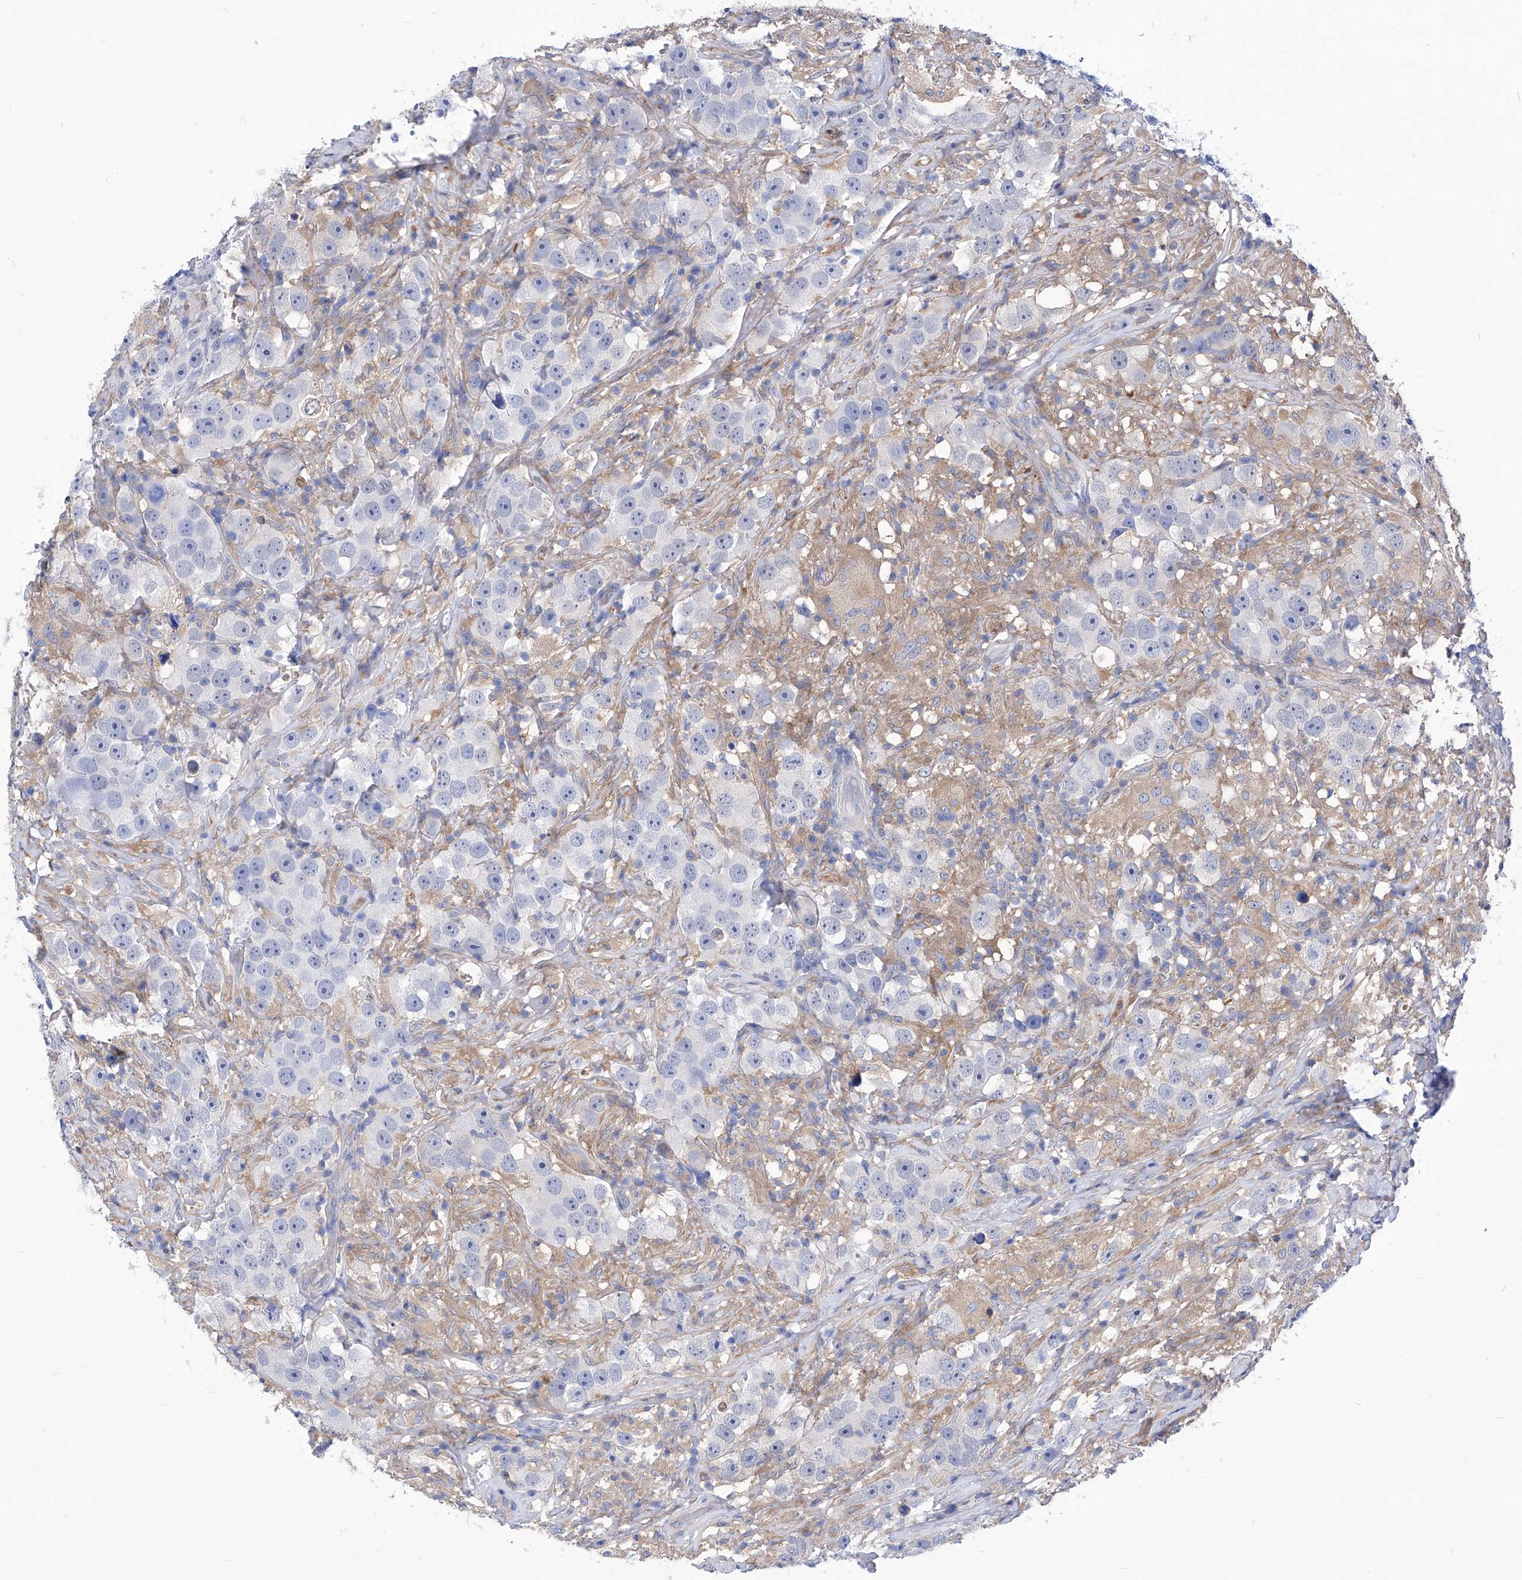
{"staining": {"intensity": "negative", "quantity": "none", "location": "none"}, "tissue": "testis cancer", "cell_type": "Tumor cells", "image_type": "cancer", "snomed": [{"axis": "morphology", "description": "Seminoma, NOS"}, {"axis": "topography", "description": "Testis"}], "caption": "DAB (3,3'-diaminobenzidine) immunohistochemical staining of human testis seminoma demonstrates no significant expression in tumor cells.", "gene": "XPNPEP1", "patient": {"sex": "male", "age": 49}}